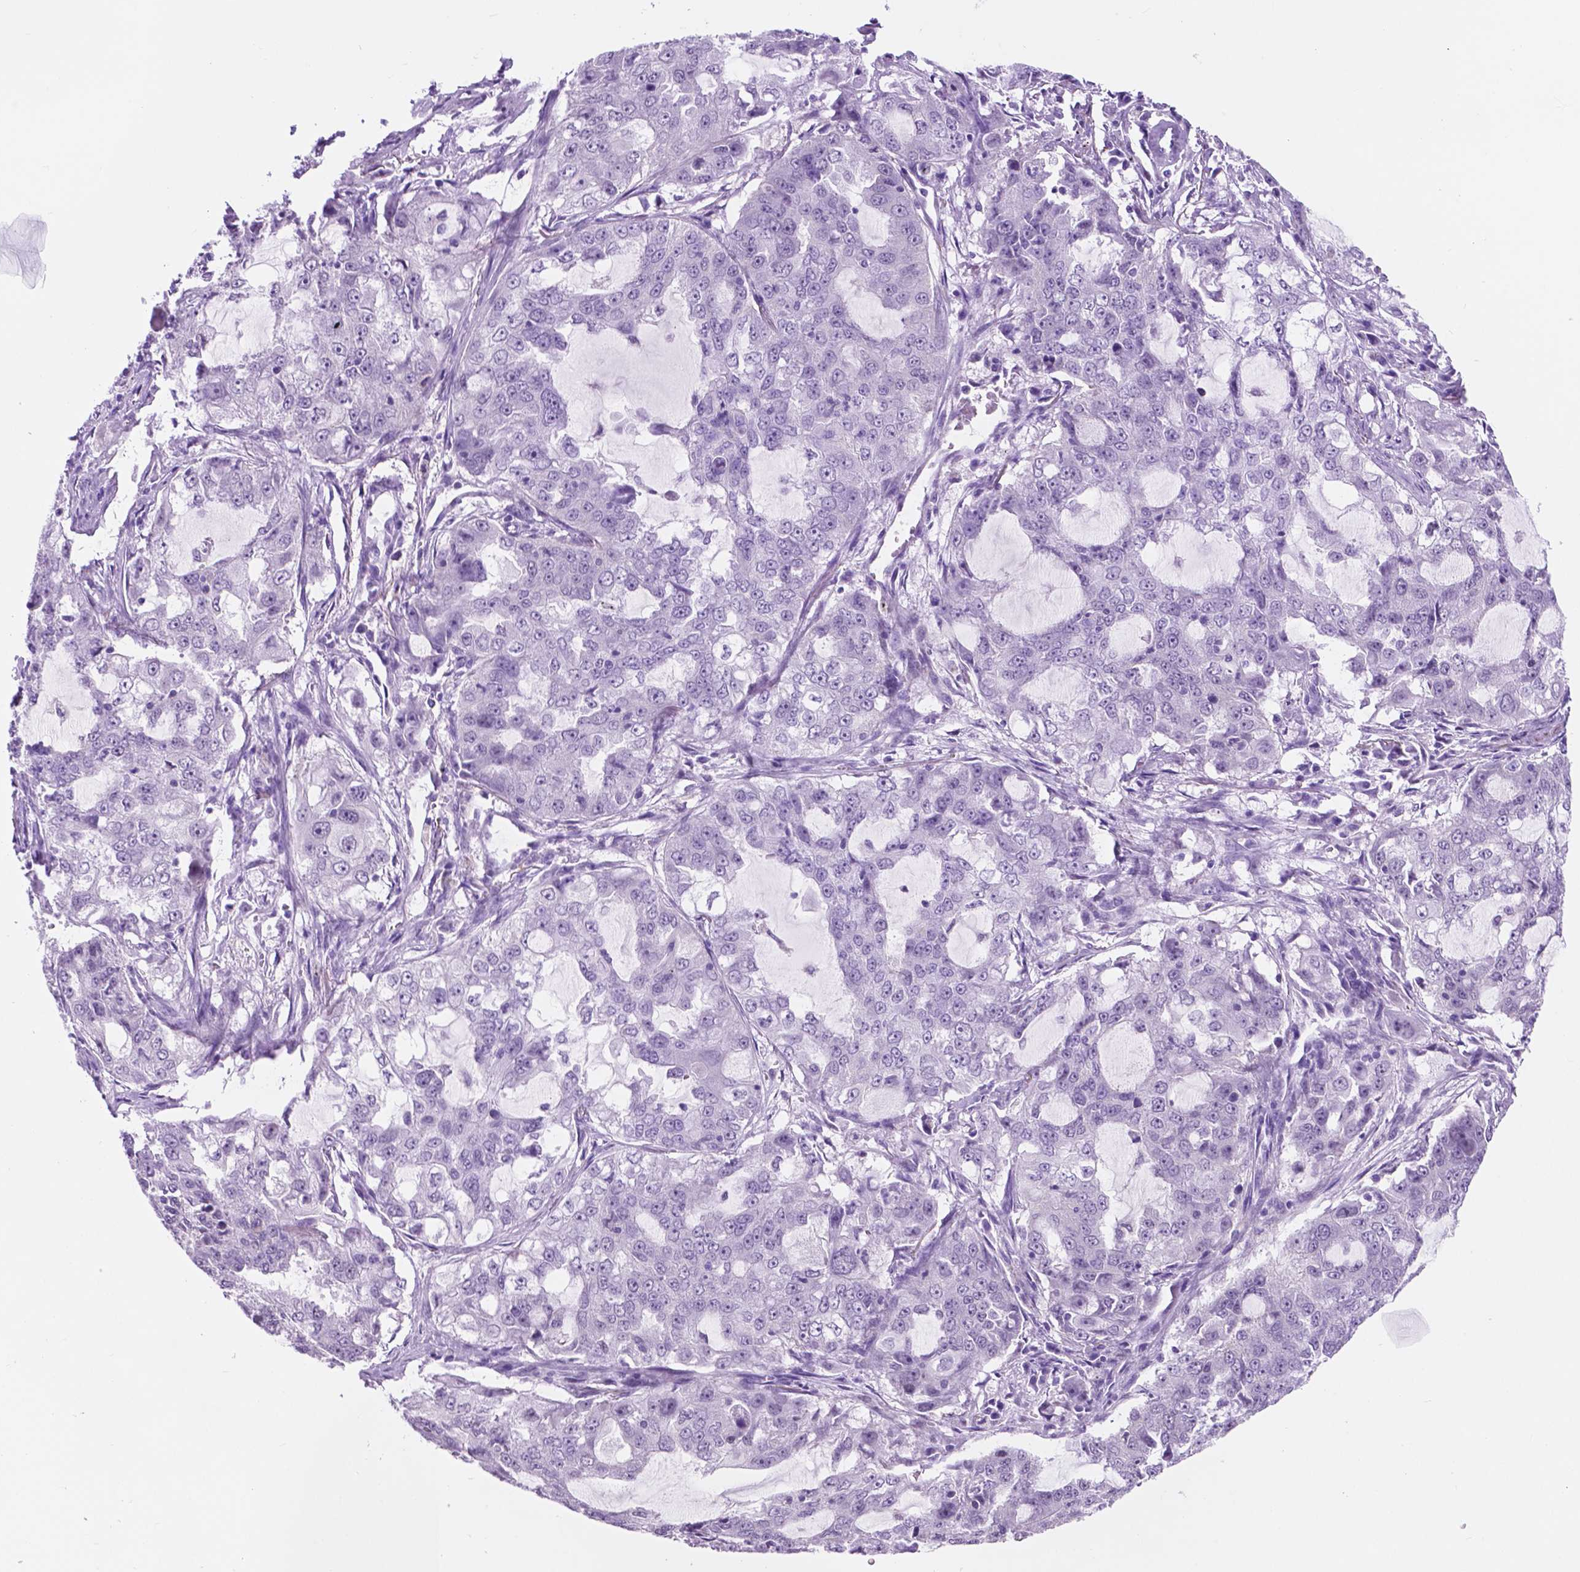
{"staining": {"intensity": "negative", "quantity": "none", "location": "none"}, "tissue": "lung cancer", "cell_type": "Tumor cells", "image_type": "cancer", "snomed": [{"axis": "morphology", "description": "Adenocarcinoma, NOS"}, {"axis": "topography", "description": "Lung"}], "caption": "The micrograph demonstrates no significant staining in tumor cells of lung cancer (adenocarcinoma).", "gene": "ACY3", "patient": {"sex": "female", "age": 61}}